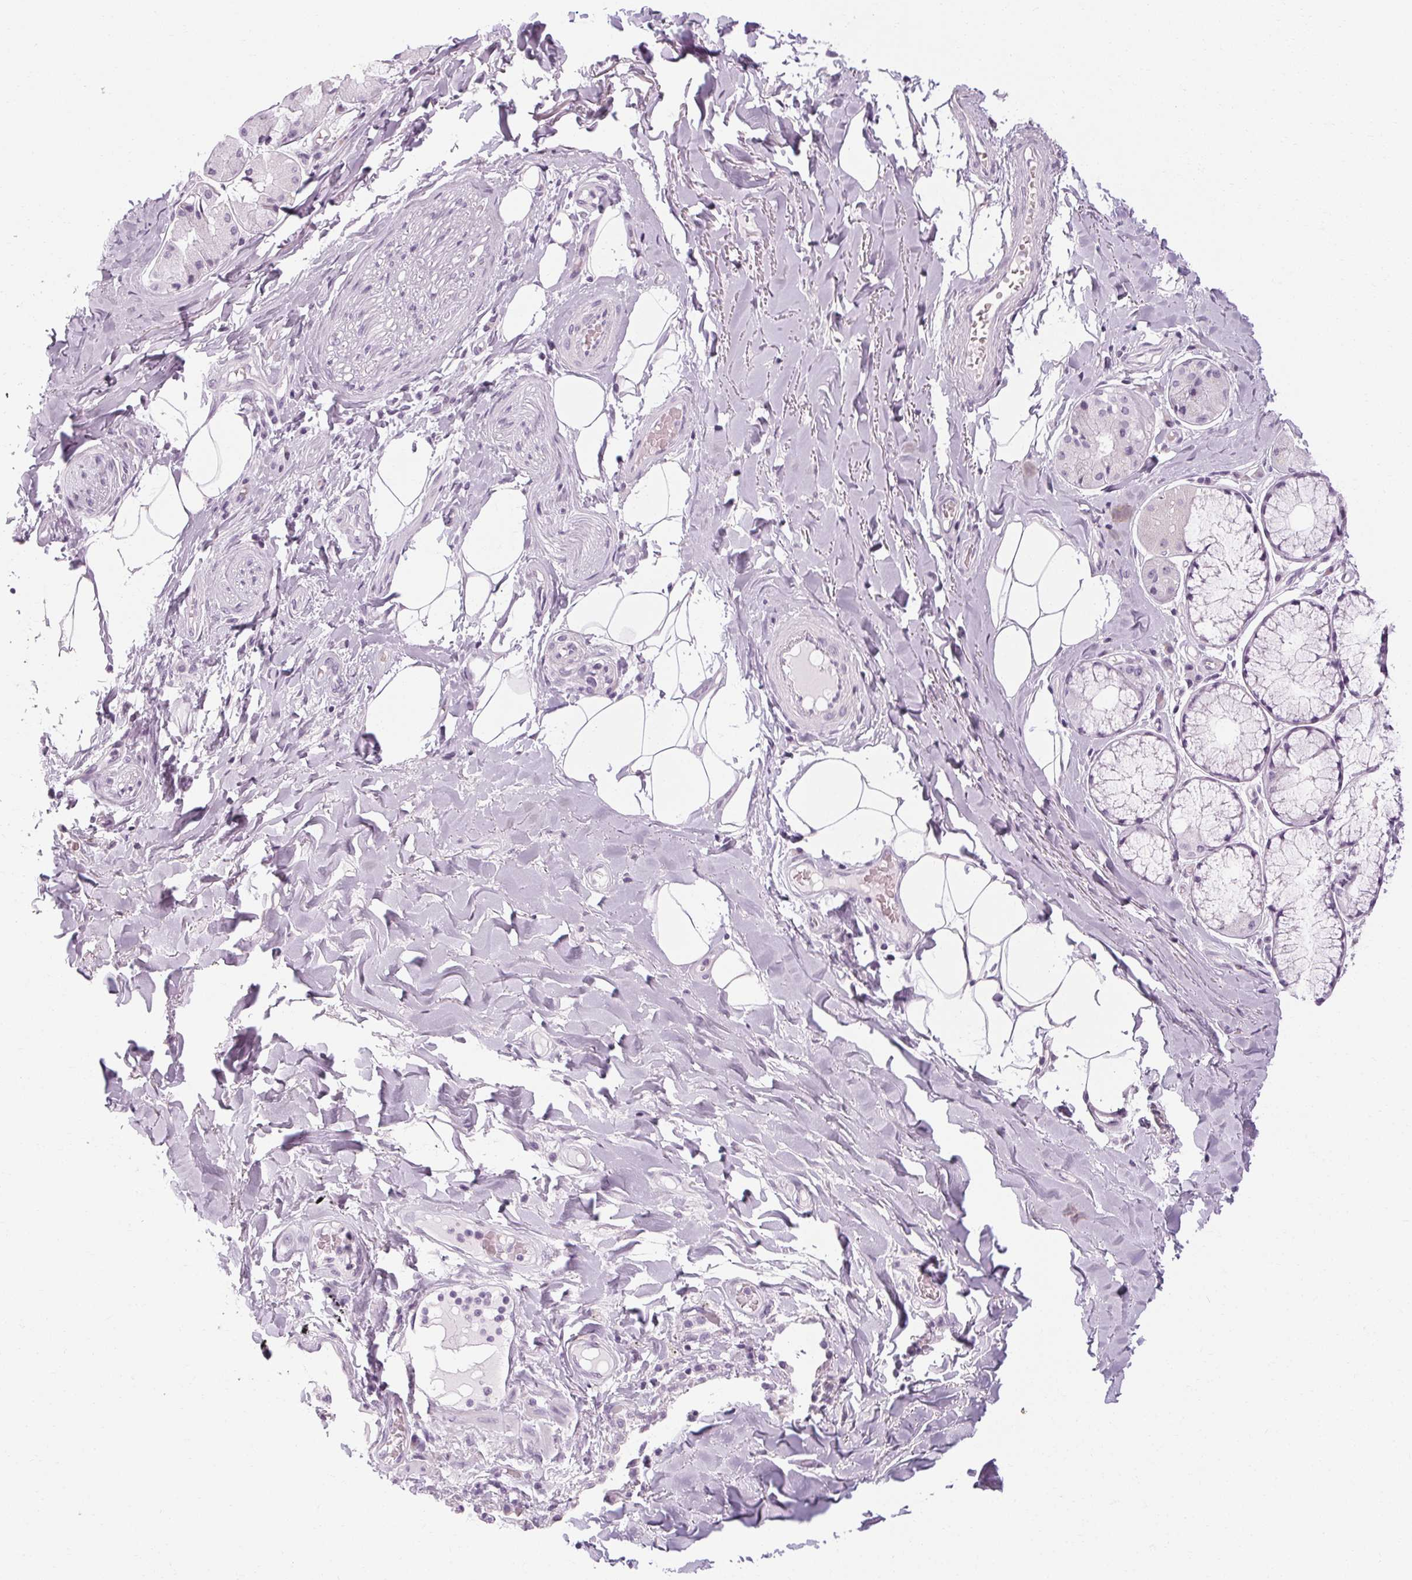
{"staining": {"intensity": "negative", "quantity": "none", "location": "none"}, "tissue": "adipose tissue", "cell_type": "Adipocytes", "image_type": "normal", "snomed": [{"axis": "morphology", "description": "Normal tissue, NOS"}, {"axis": "topography", "description": "Cartilage tissue"}, {"axis": "topography", "description": "Bronchus"}], "caption": "Immunohistochemical staining of normal adipose tissue shows no significant expression in adipocytes.", "gene": "POMC", "patient": {"sex": "male", "age": 64}}